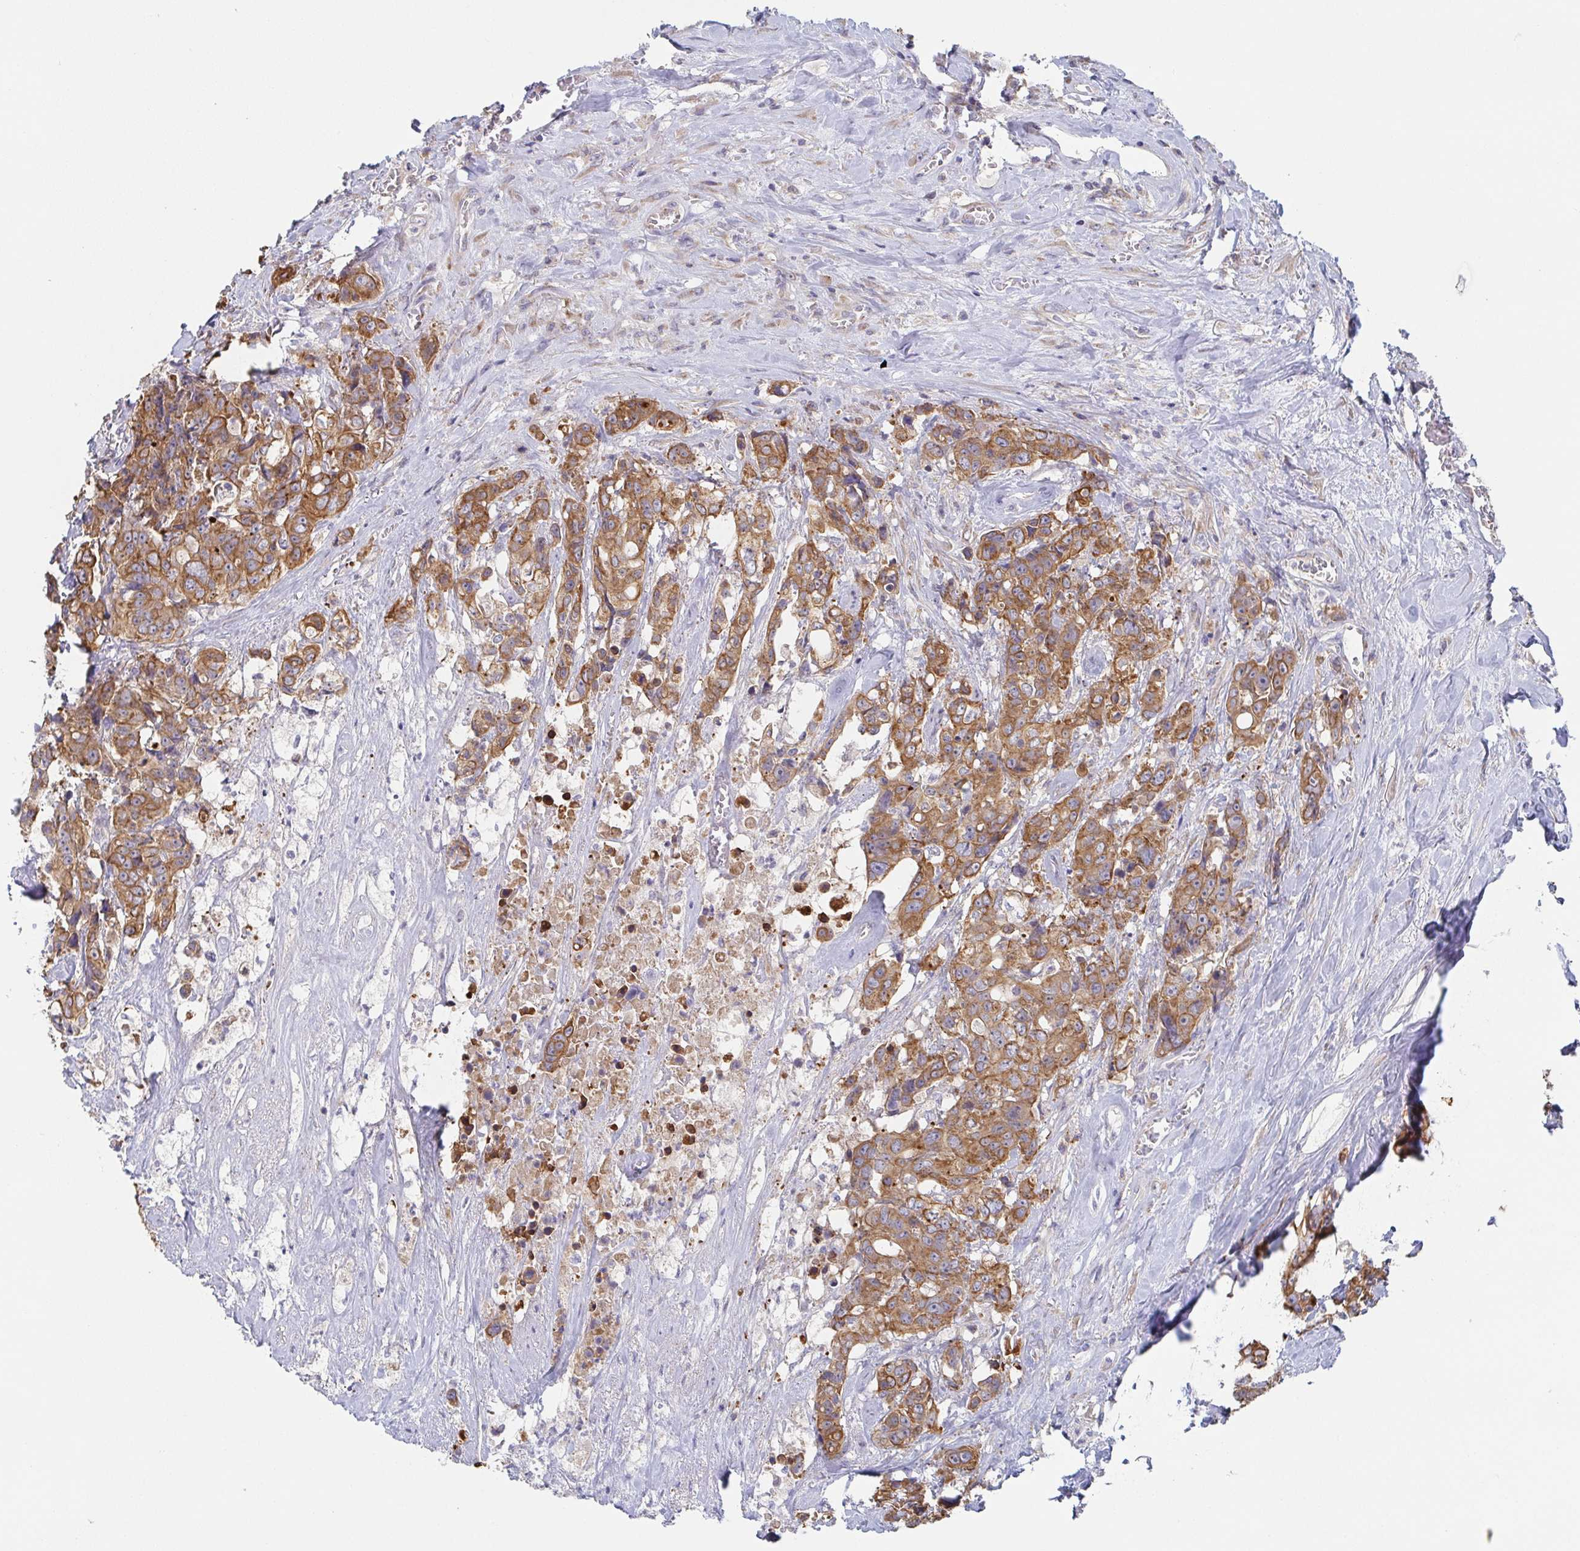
{"staining": {"intensity": "moderate", "quantity": ">75%", "location": "cytoplasmic/membranous"}, "tissue": "colorectal cancer", "cell_type": "Tumor cells", "image_type": "cancer", "snomed": [{"axis": "morphology", "description": "Adenocarcinoma, NOS"}, {"axis": "topography", "description": "Rectum"}], "caption": "A medium amount of moderate cytoplasmic/membranous staining is appreciated in about >75% of tumor cells in colorectal cancer tissue.", "gene": "TUFT1", "patient": {"sex": "female", "age": 62}}